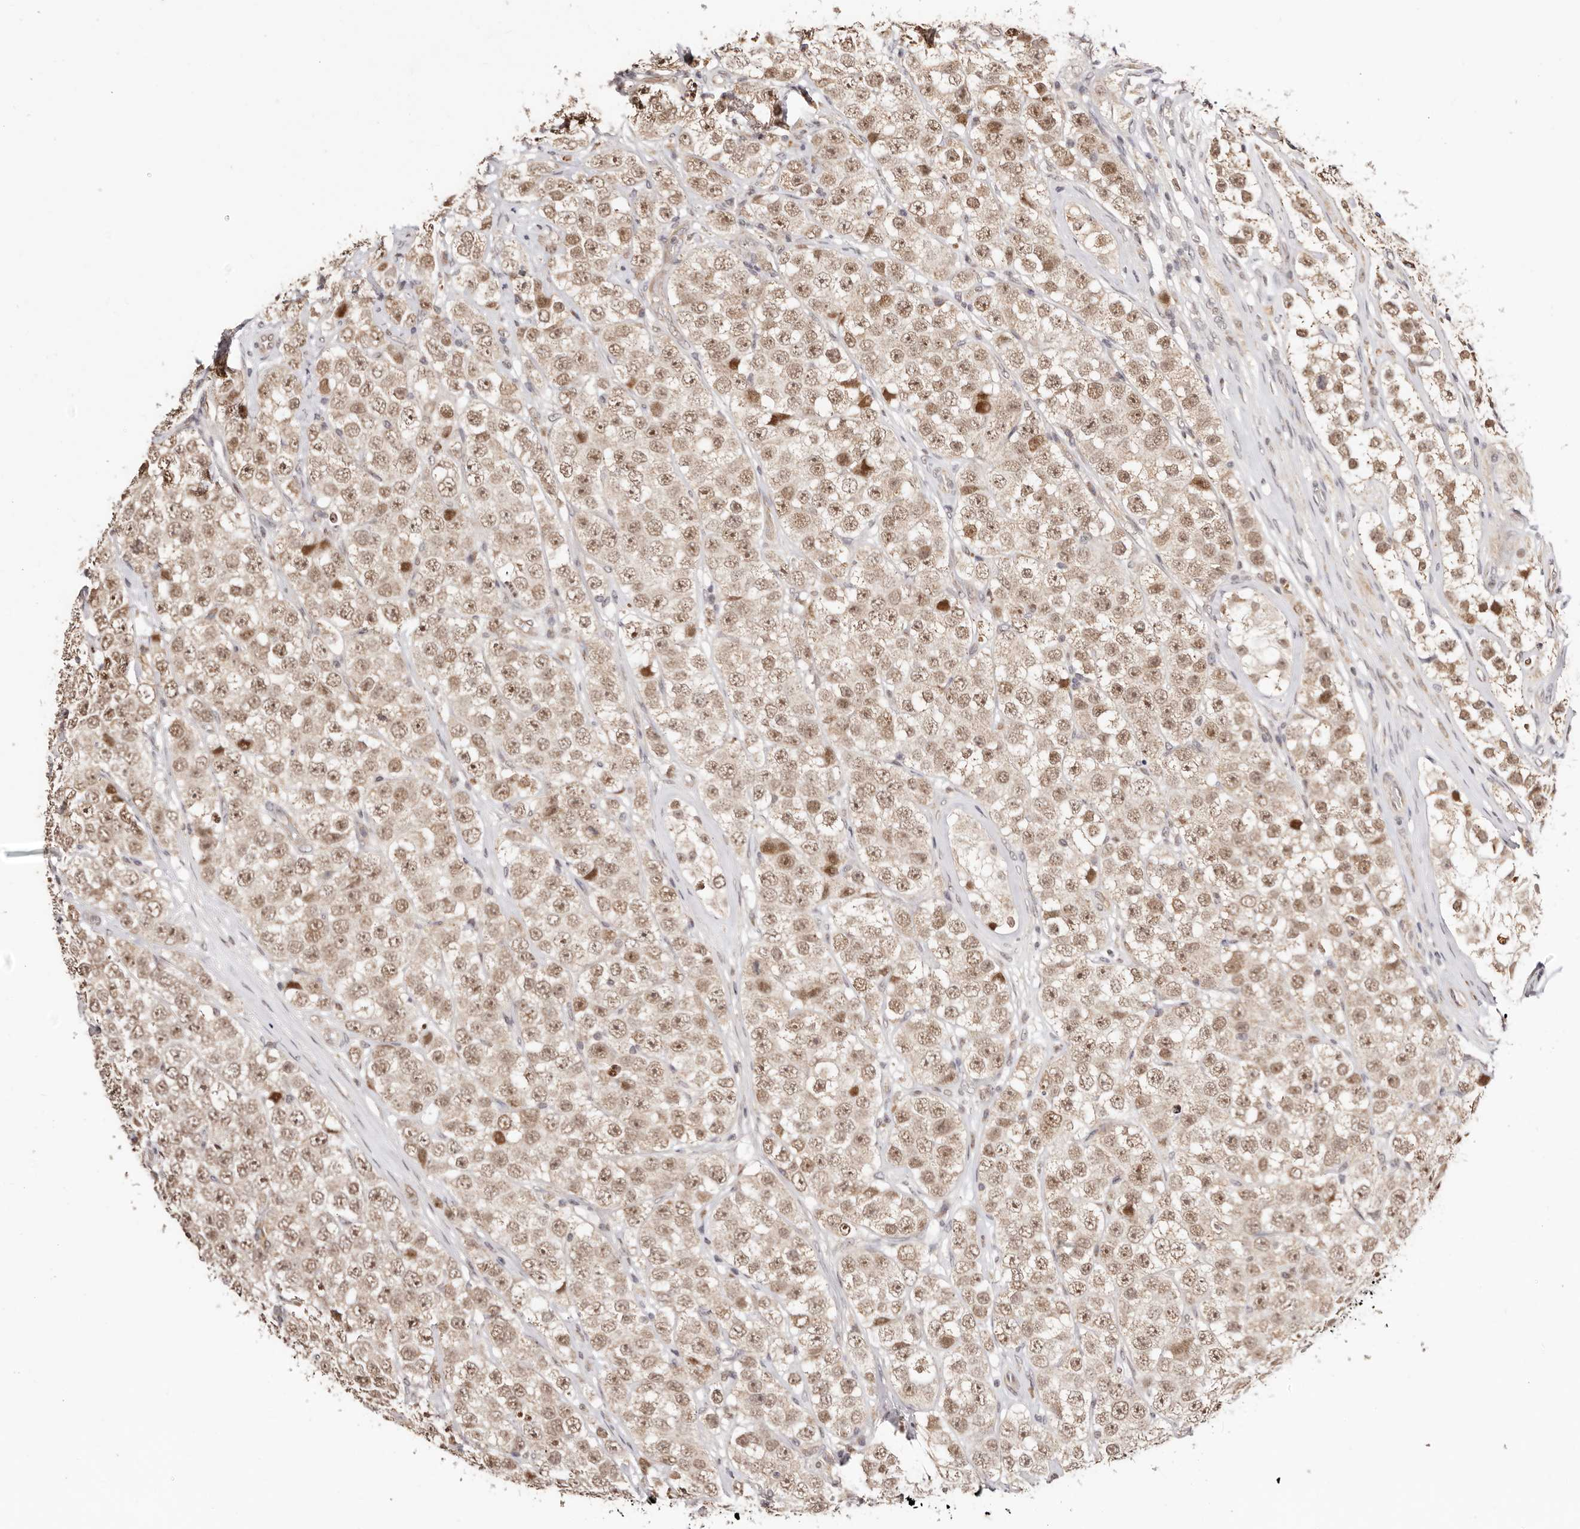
{"staining": {"intensity": "moderate", "quantity": ">75%", "location": "nuclear"}, "tissue": "testis cancer", "cell_type": "Tumor cells", "image_type": "cancer", "snomed": [{"axis": "morphology", "description": "Seminoma, NOS"}, {"axis": "topography", "description": "Testis"}], "caption": "This histopathology image exhibits immunohistochemistry (IHC) staining of human testis seminoma, with medium moderate nuclear staining in approximately >75% of tumor cells.", "gene": "CTNNBL1", "patient": {"sex": "male", "age": 28}}